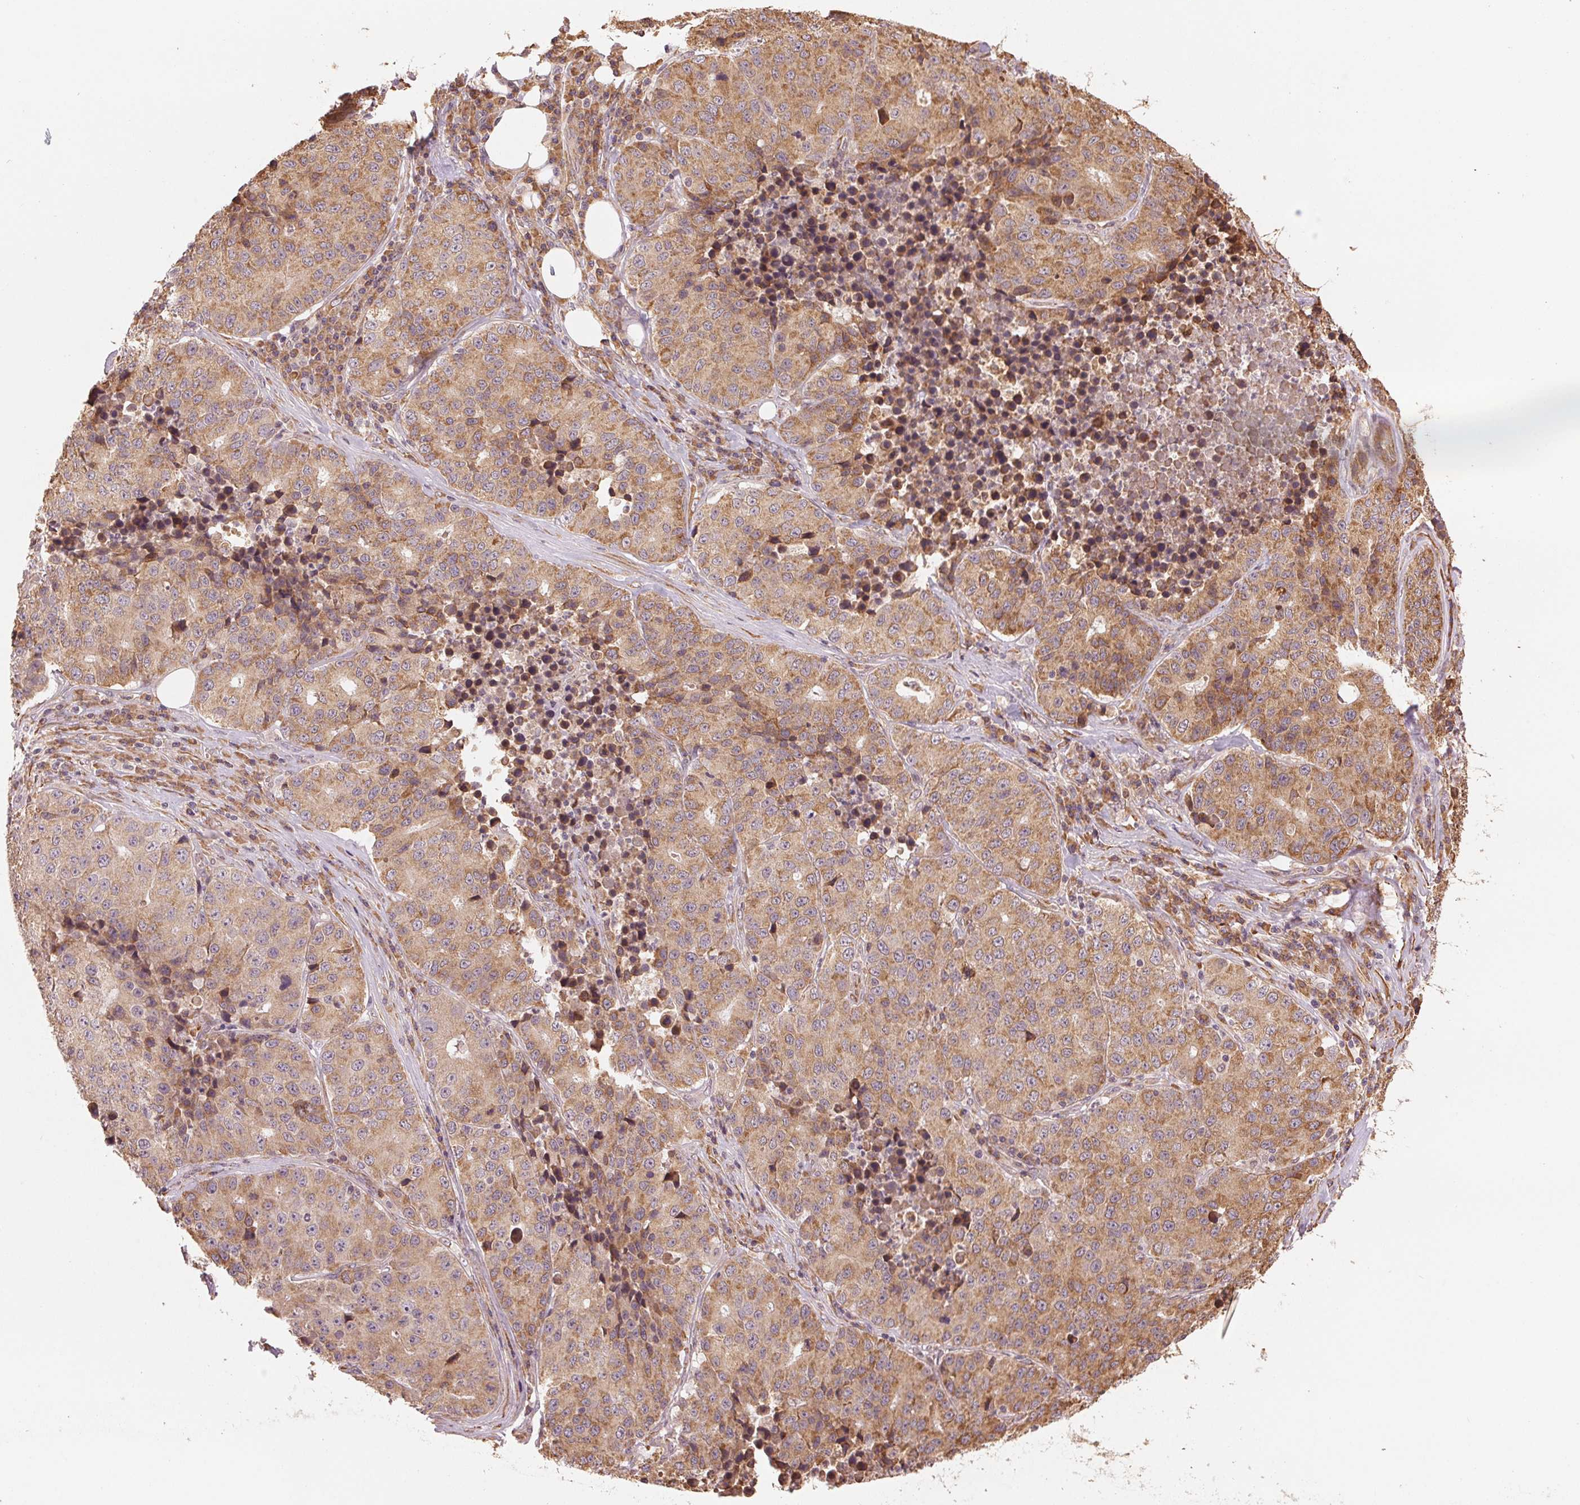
{"staining": {"intensity": "moderate", "quantity": ">75%", "location": "cytoplasmic/membranous"}, "tissue": "stomach cancer", "cell_type": "Tumor cells", "image_type": "cancer", "snomed": [{"axis": "morphology", "description": "Adenocarcinoma, NOS"}, {"axis": "topography", "description": "Stomach"}], "caption": "Immunohistochemistry histopathology image of stomach cancer stained for a protein (brown), which shows medium levels of moderate cytoplasmic/membranous staining in approximately >75% of tumor cells.", "gene": "SLC20A1", "patient": {"sex": "male", "age": 71}}